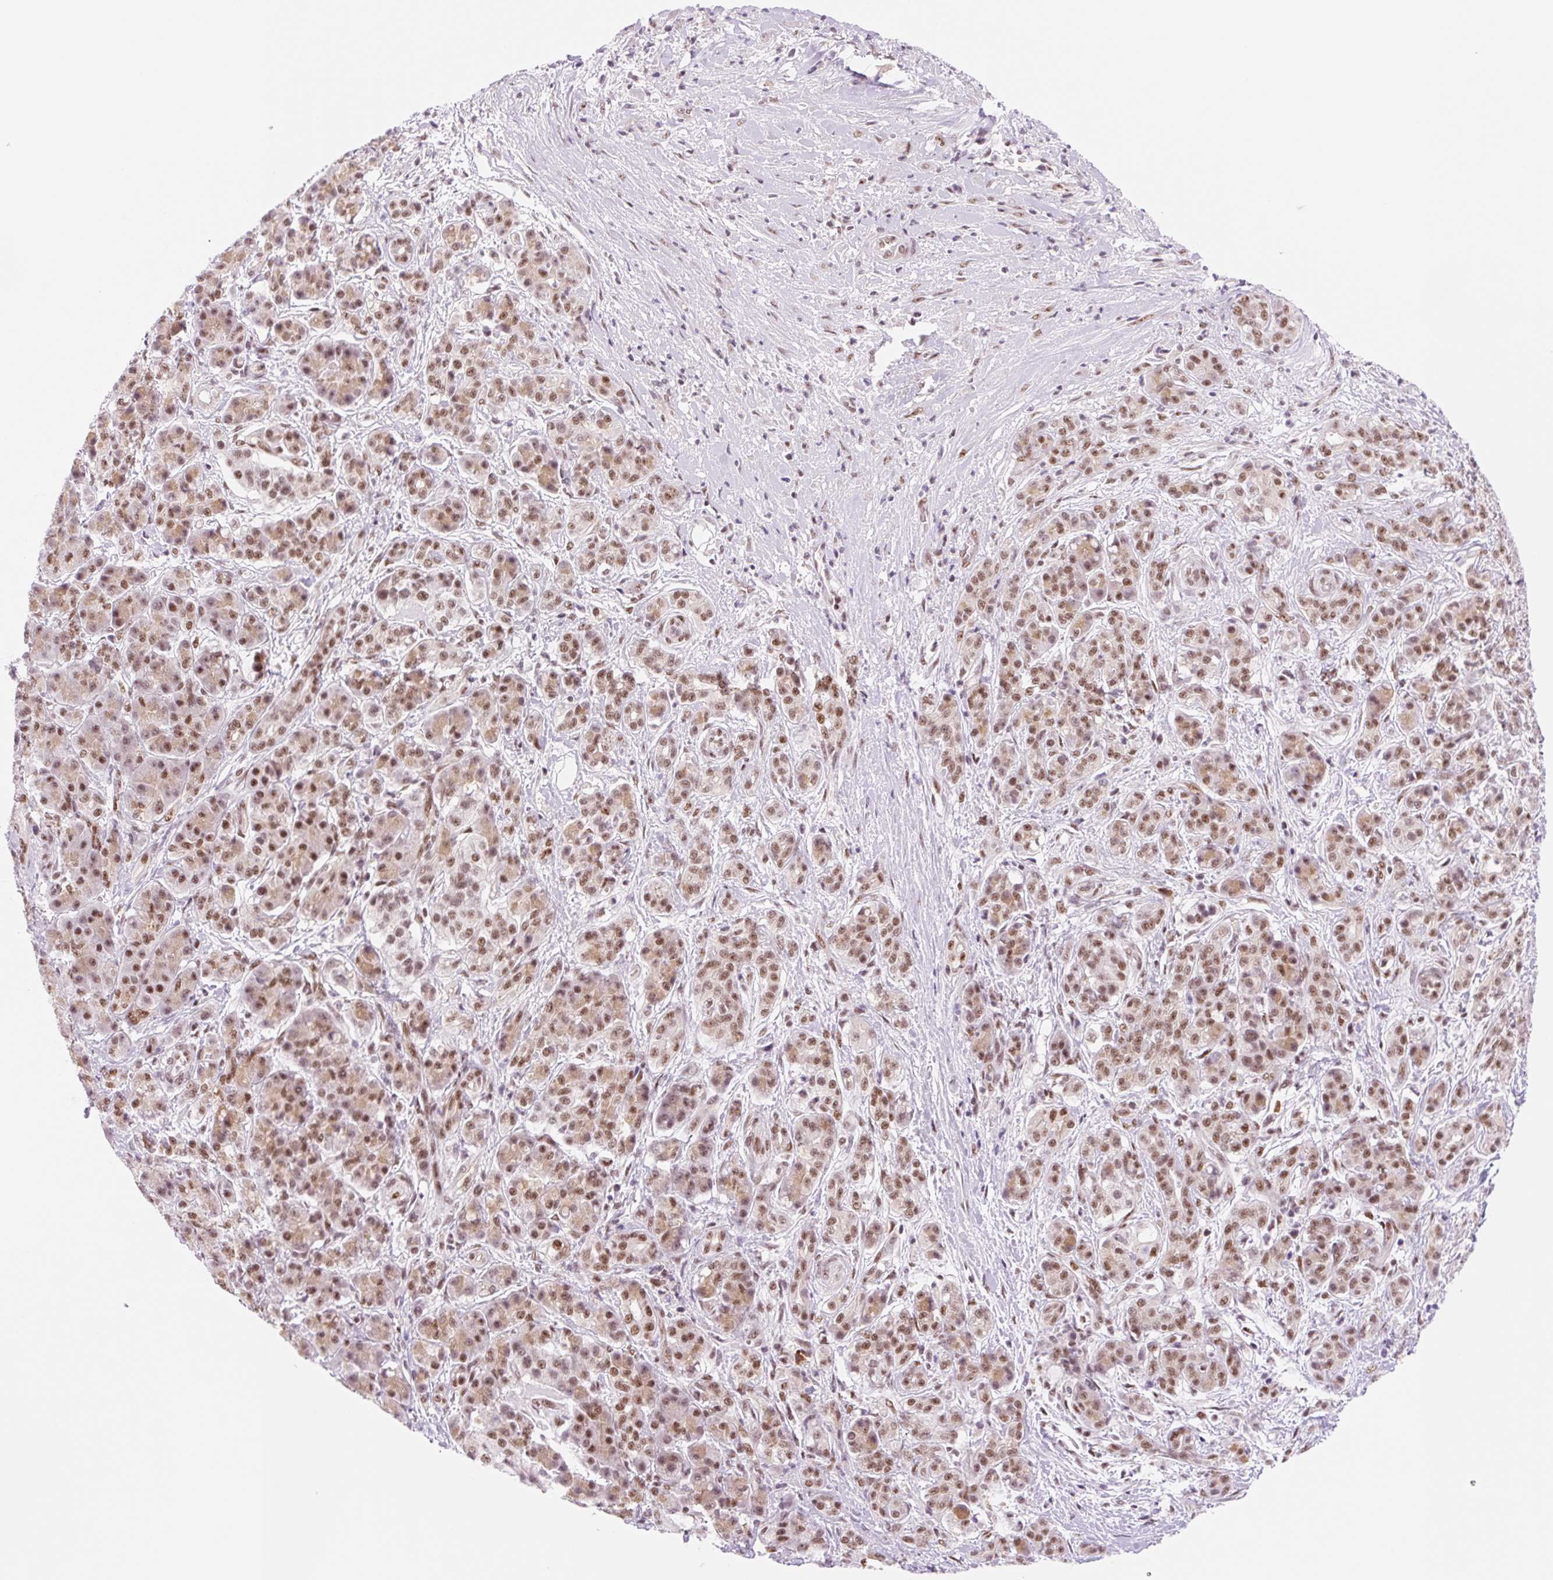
{"staining": {"intensity": "moderate", "quantity": ">75%", "location": "nuclear"}, "tissue": "pancreatic cancer", "cell_type": "Tumor cells", "image_type": "cancer", "snomed": [{"axis": "morphology", "description": "Adenocarcinoma, NOS"}, {"axis": "topography", "description": "Pancreas"}], "caption": "Human pancreatic adenocarcinoma stained for a protein (brown) displays moderate nuclear positive staining in about >75% of tumor cells.", "gene": "PRDM11", "patient": {"sex": "male", "age": 57}}